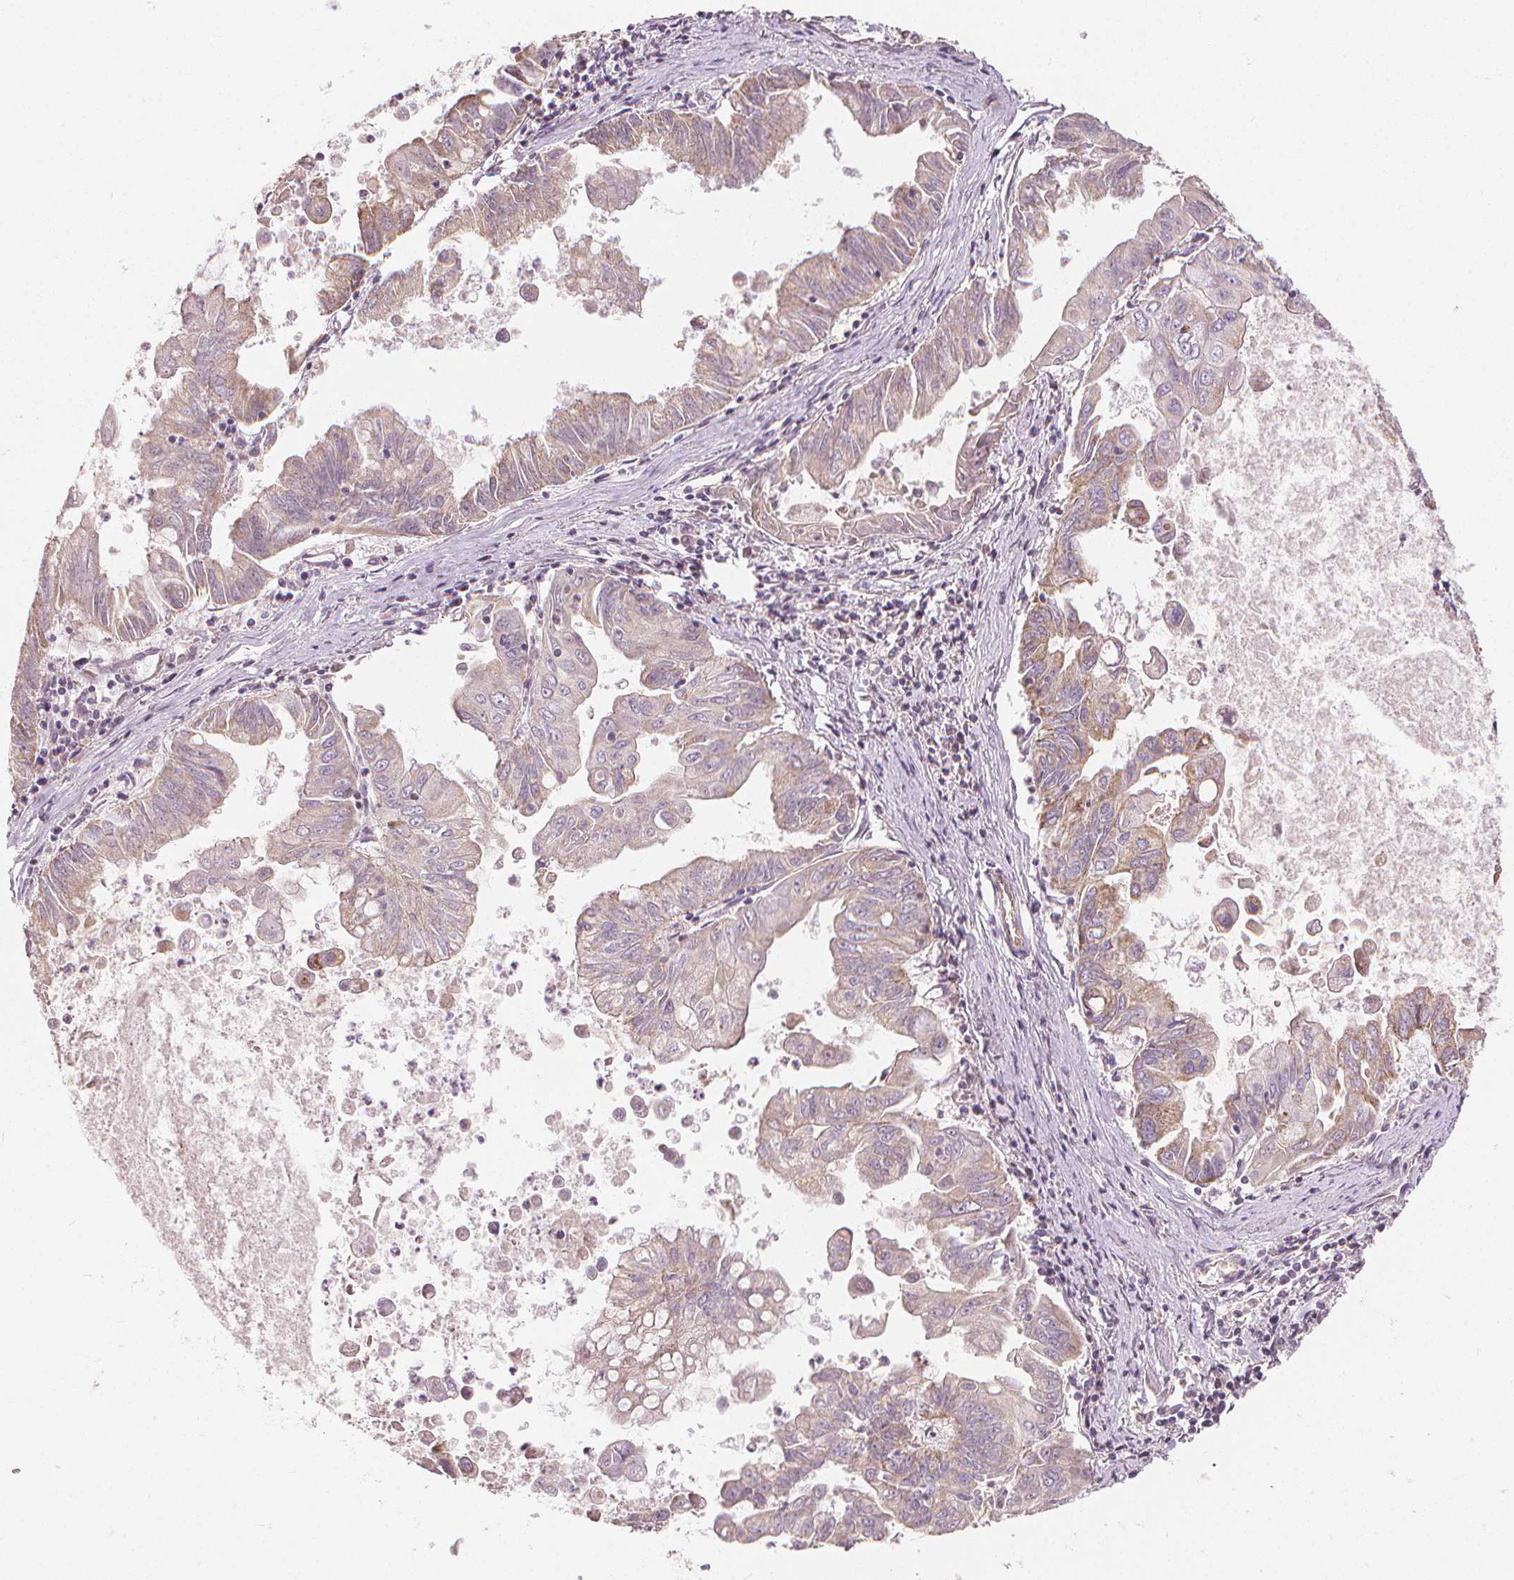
{"staining": {"intensity": "moderate", "quantity": "25%-75%", "location": "cytoplasmic/membranous"}, "tissue": "stomach cancer", "cell_type": "Tumor cells", "image_type": "cancer", "snomed": [{"axis": "morphology", "description": "Adenocarcinoma, NOS"}, {"axis": "topography", "description": "Stomach, upper"}], "caption": "This is an image of immunohistochemistry staining of adenocarcinoma (stomach), which shows moderate expression in the cytoplasmic/membranous of tumor cells.", "gene": "RAB20", "patient": {"sex": "male", "age": 80}}